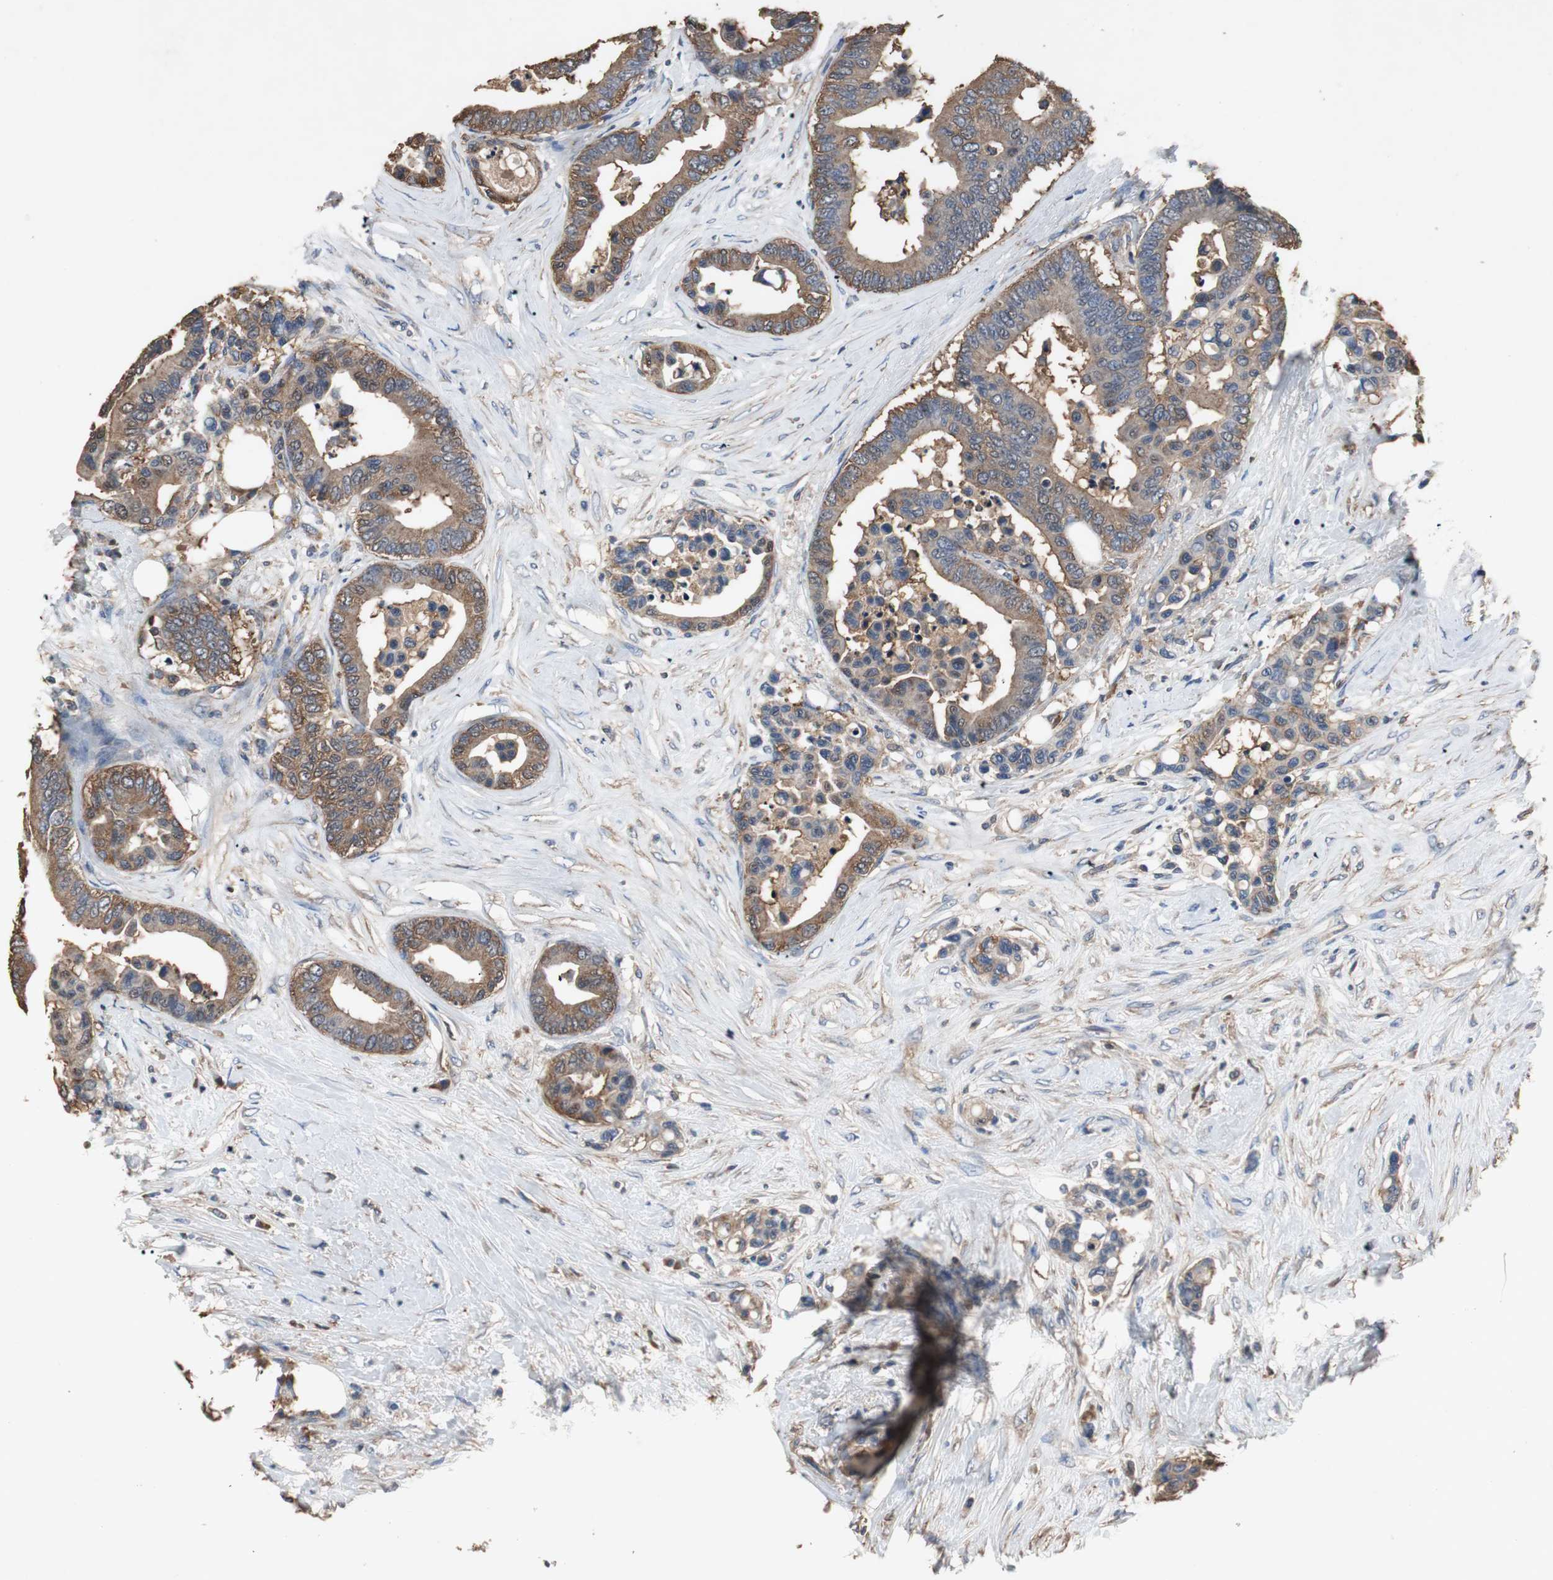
{"staining": {"intensity": "moderate", "quantity": ">75%", "location": "cytoplasmic/membranous"}, "tissue": "colorectal cancer", "cell_type": "Tumor cells", "image_type": "cancer", "snomed": [{"axis": "morphology", "description": "Adenocarcinoma, NOS"}, {"axis": "topography", "description": "Colon"}], "caption": "Tumor cells reveal medium levels of moderate cytoplasmic/membranous positivity in approximately >75% of cells in human colorectal adenocarcinoma. The staining is performed using DAB (3,3'-diaminobenzidine) brown chromogen to label protein expression. The nuclei are counter-stained blue using hematoxylin.", "gene": "TNFRSF14", "patient": {"sex": "male", "age": 82}}